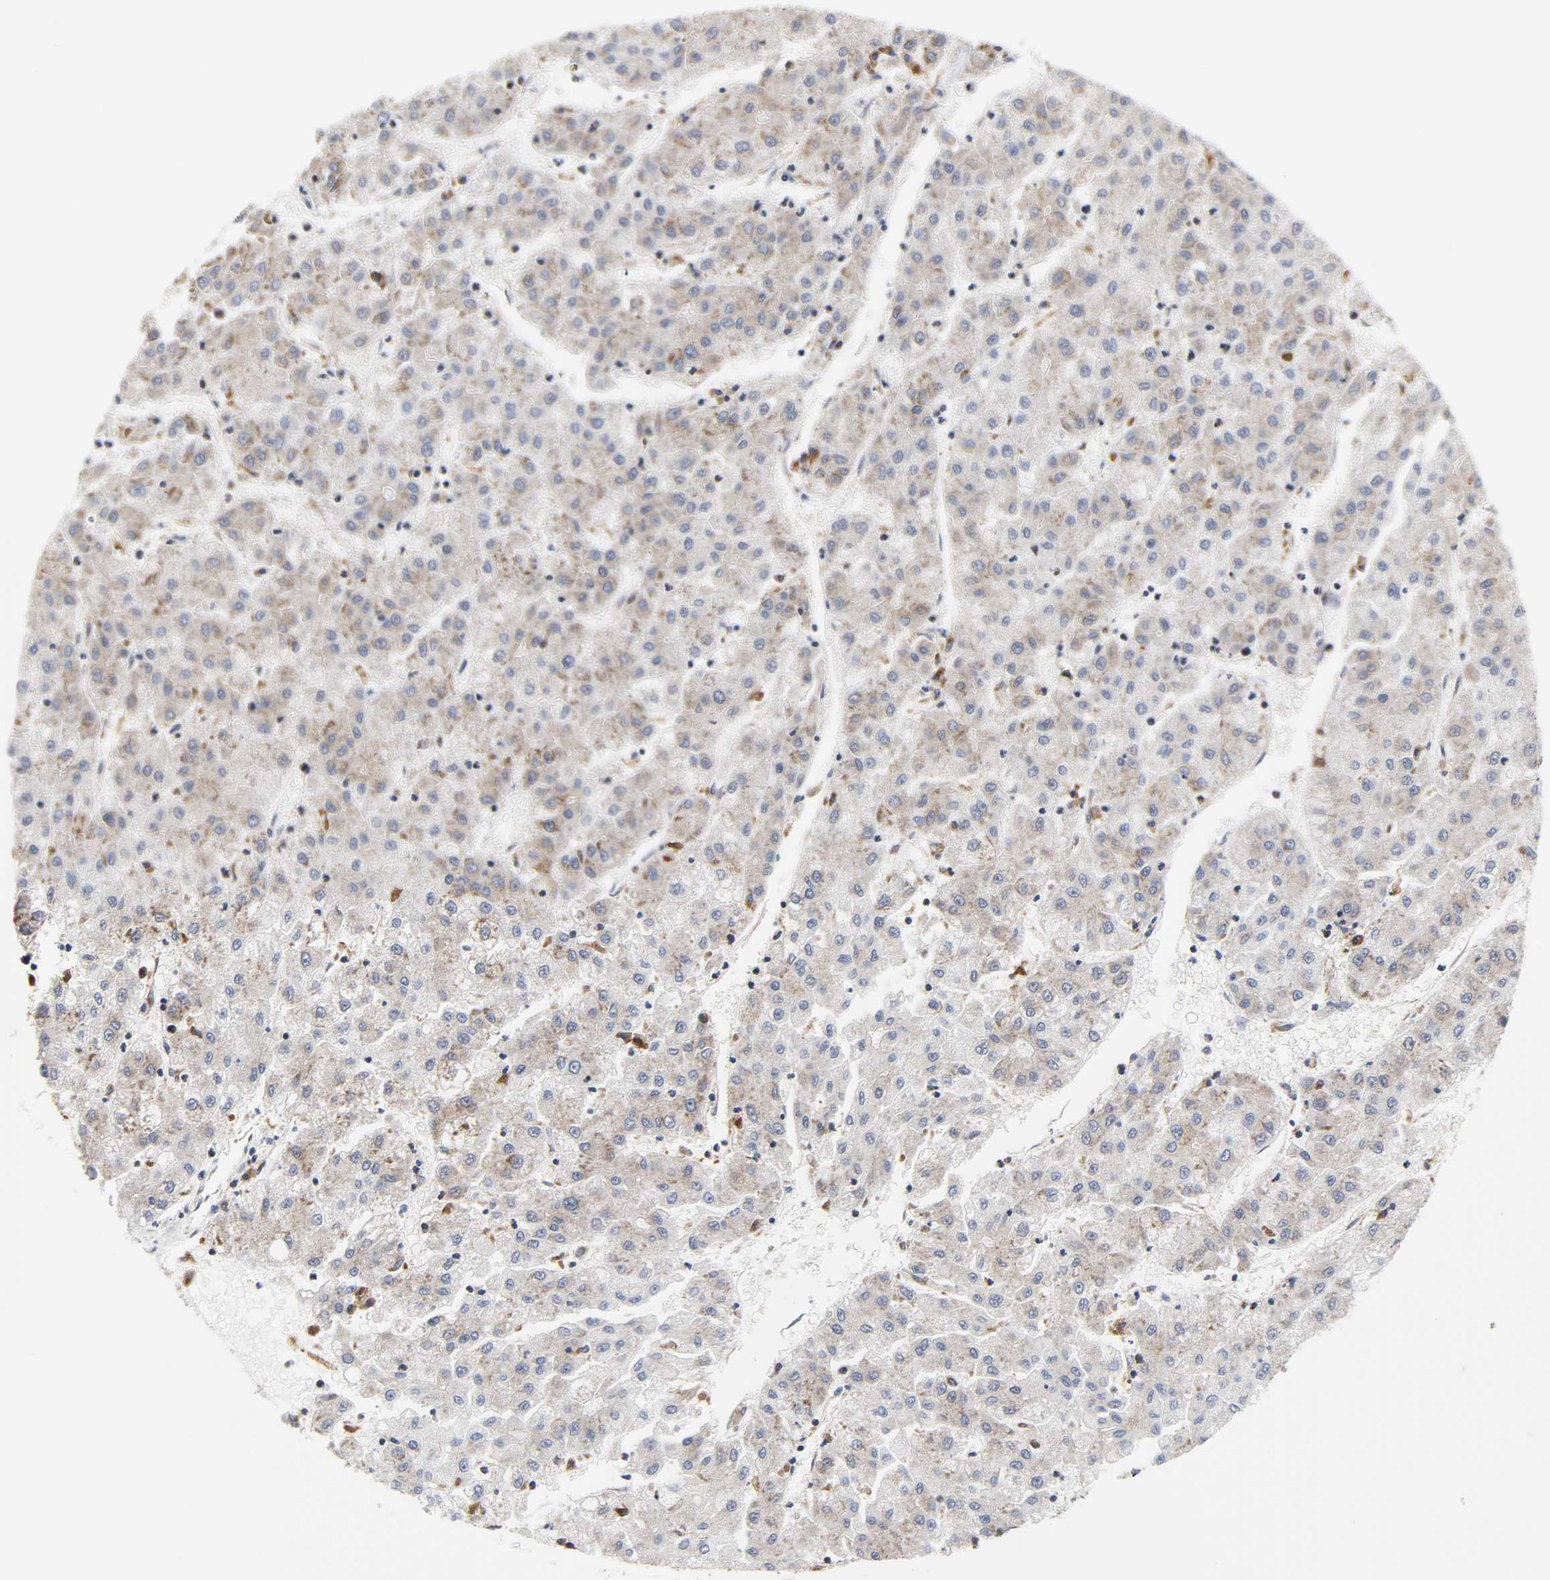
{"staining": {"intensity": "moderate", "quantity": ">75%", "location": "cytoplasmic/membranous"}, "tissue": "liver cancer", "cell_type": "Tumor cells", "image_type": "cancer", "snomed": [{"axis": "morphology", "description": "Carcinoma, Hepatocellular, NOS"}, {"axis": "topography", "description": "Liver"}], "caption": "Immunohistochemistry photomicrograph of liver hepatocellular carcinoma stained for a protein (brown), which displays medium levels of moderate cytoplasmic/membranous expression in about >75% of tumor cells.", "gene": "BAX", "patient": {"sex": "male", "age": 72}}